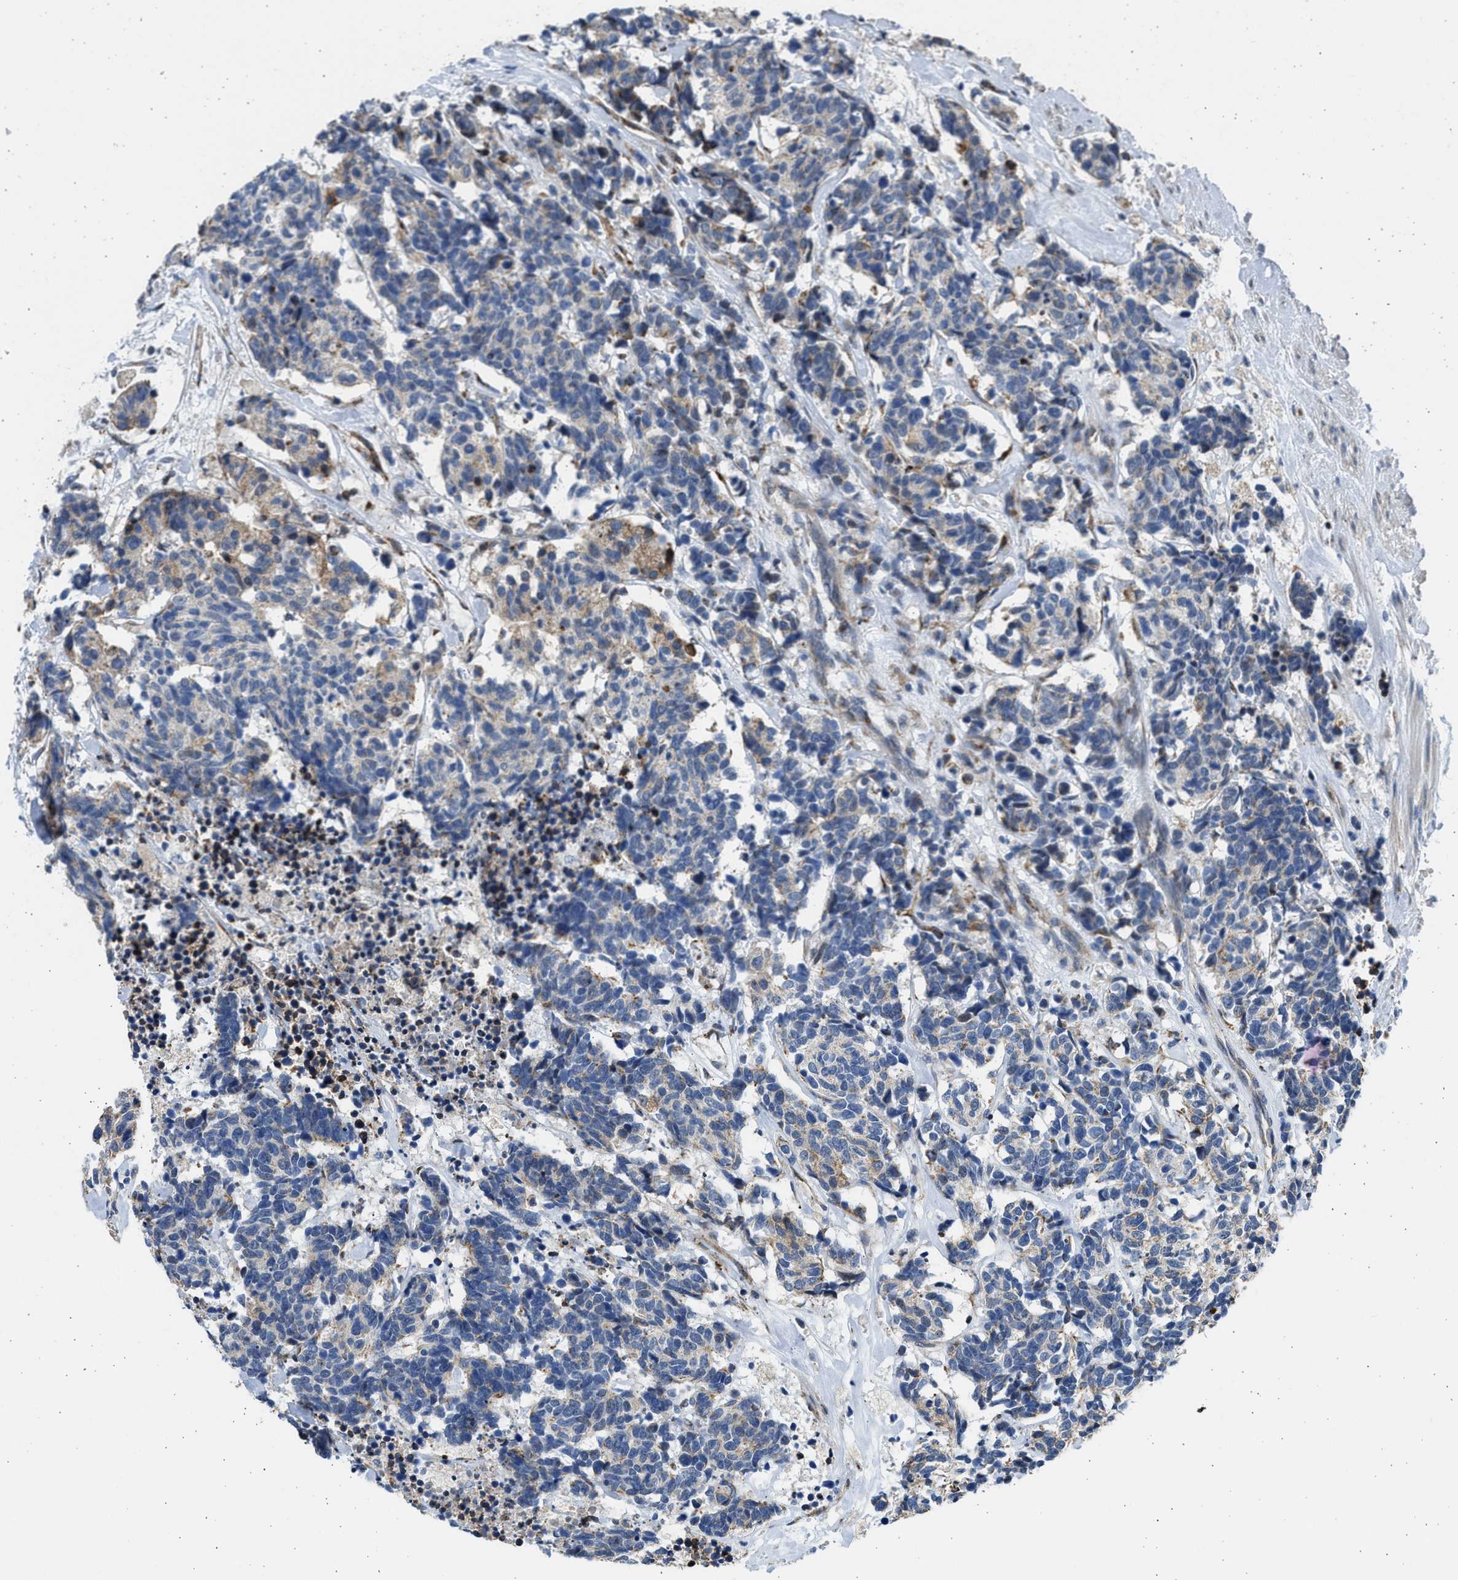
{"staining": {"intensity": "weak", "quantity": "<25%", "location": "cytoplasmic/membranous"}, "tissue": "carcinoid", "cell_type": "Tumor cells", "image_type": "cancer", "snomed": [{"axis": "morphology", "description": "Carcinoma, NOS"}, {"axis": "morphology", "description": "Carcinoid, malignant, NOS"}, {"axis": "topography", "description": "Urinary bladder"}], "caption": "Histopathology image shows no significant protein expression in tumor cells of carcinoid.", "gene": "PLD2", "patient": {"sex": "male", "age": 57}}